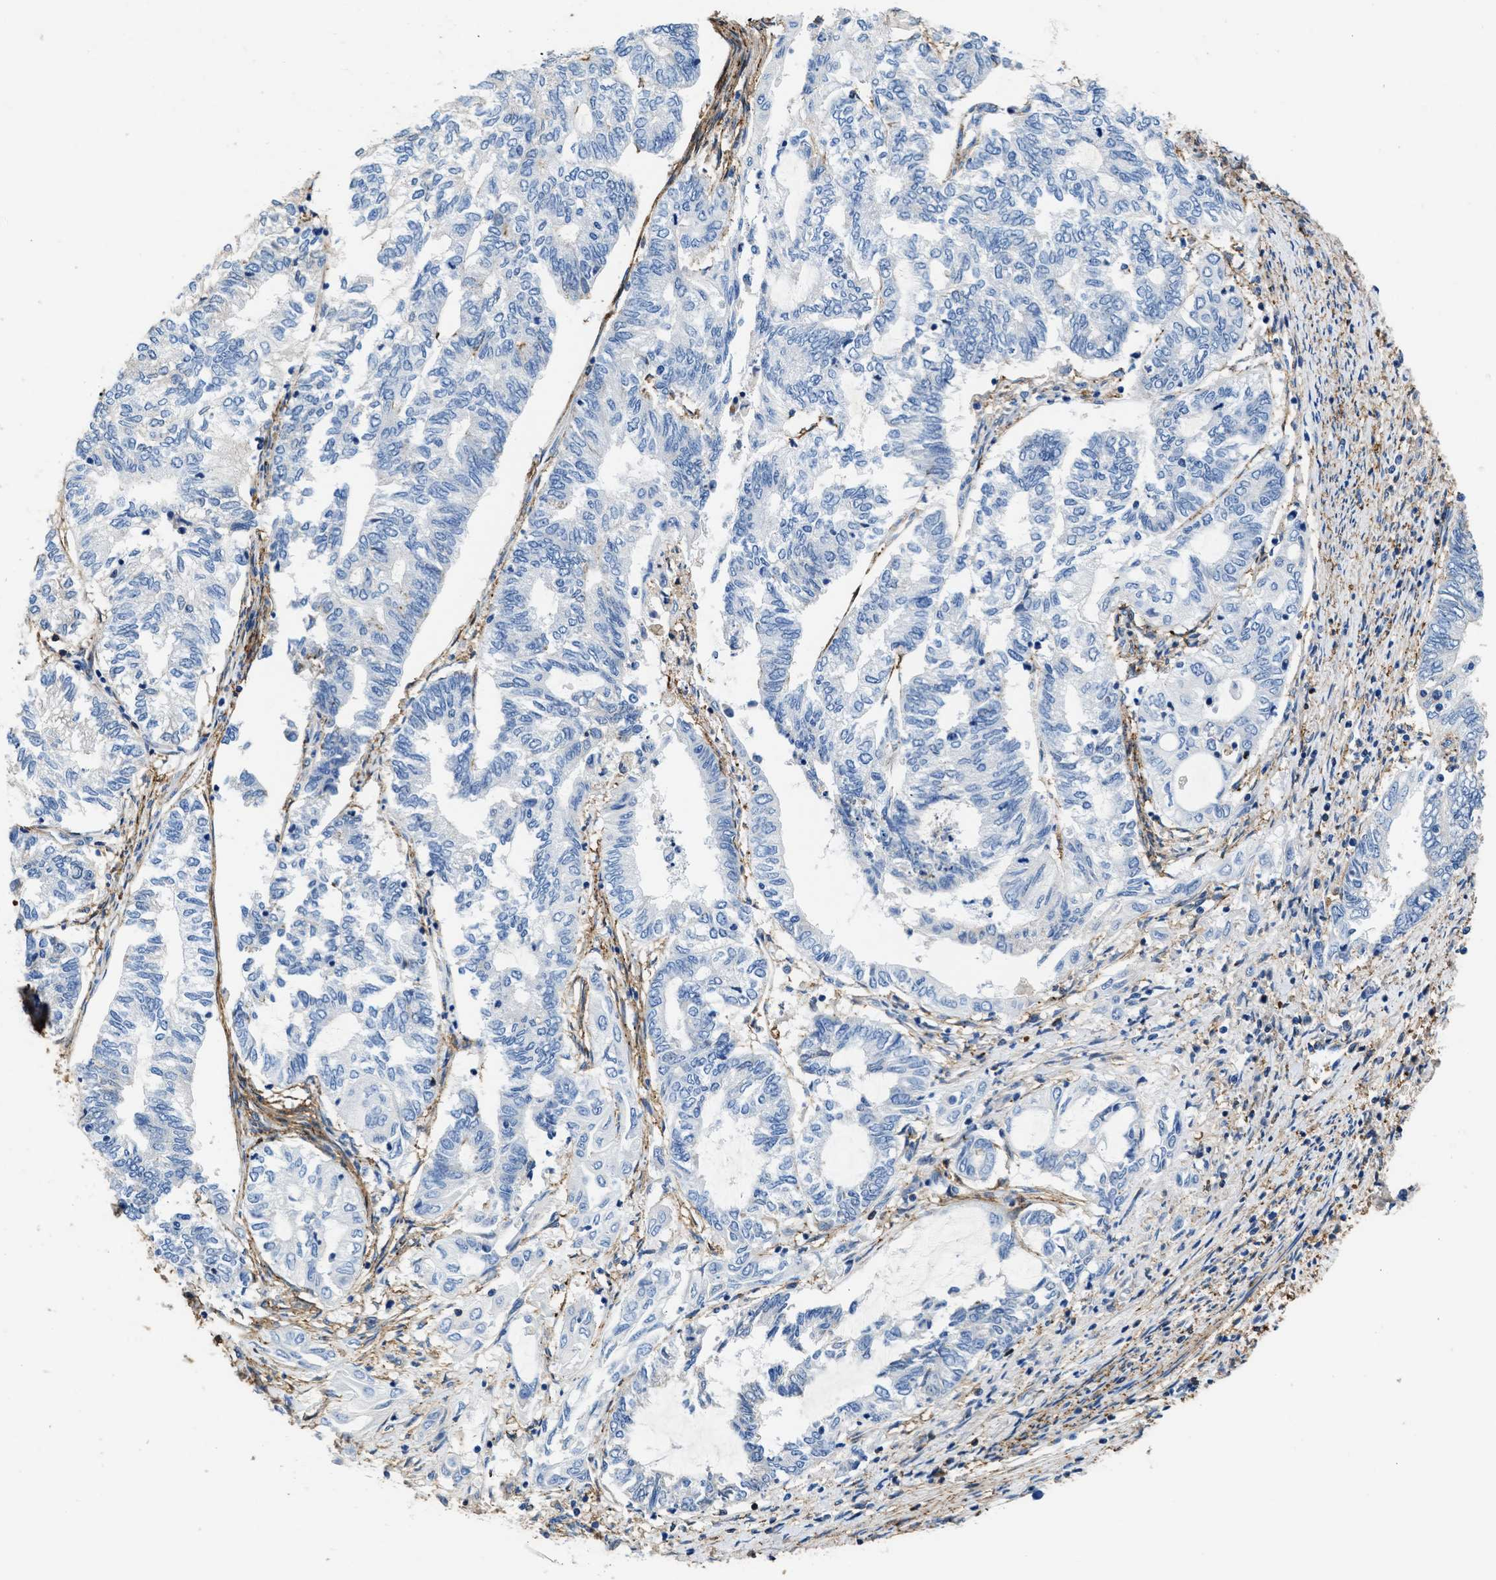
{"staining": {"intensity": "negative", "quantity": "none", "location": "none"}, "tissue": "endometrial cancer", "cell_type": "Tumor cells", "image_type": "cancer", "snomed": [{"axis": "morphology", "description": "Adenocarcinoma, NOS"}, {"axis": "topography", "description": "Uterus"}, {"axis": "topography", "description": "Endometrium"}], "caption": "Histopathology image shows no significant protein expression in tumor cells of endometrial cancer.", "gene": "KCNQ4", "patient": {"sex": "female", "age": 70}}